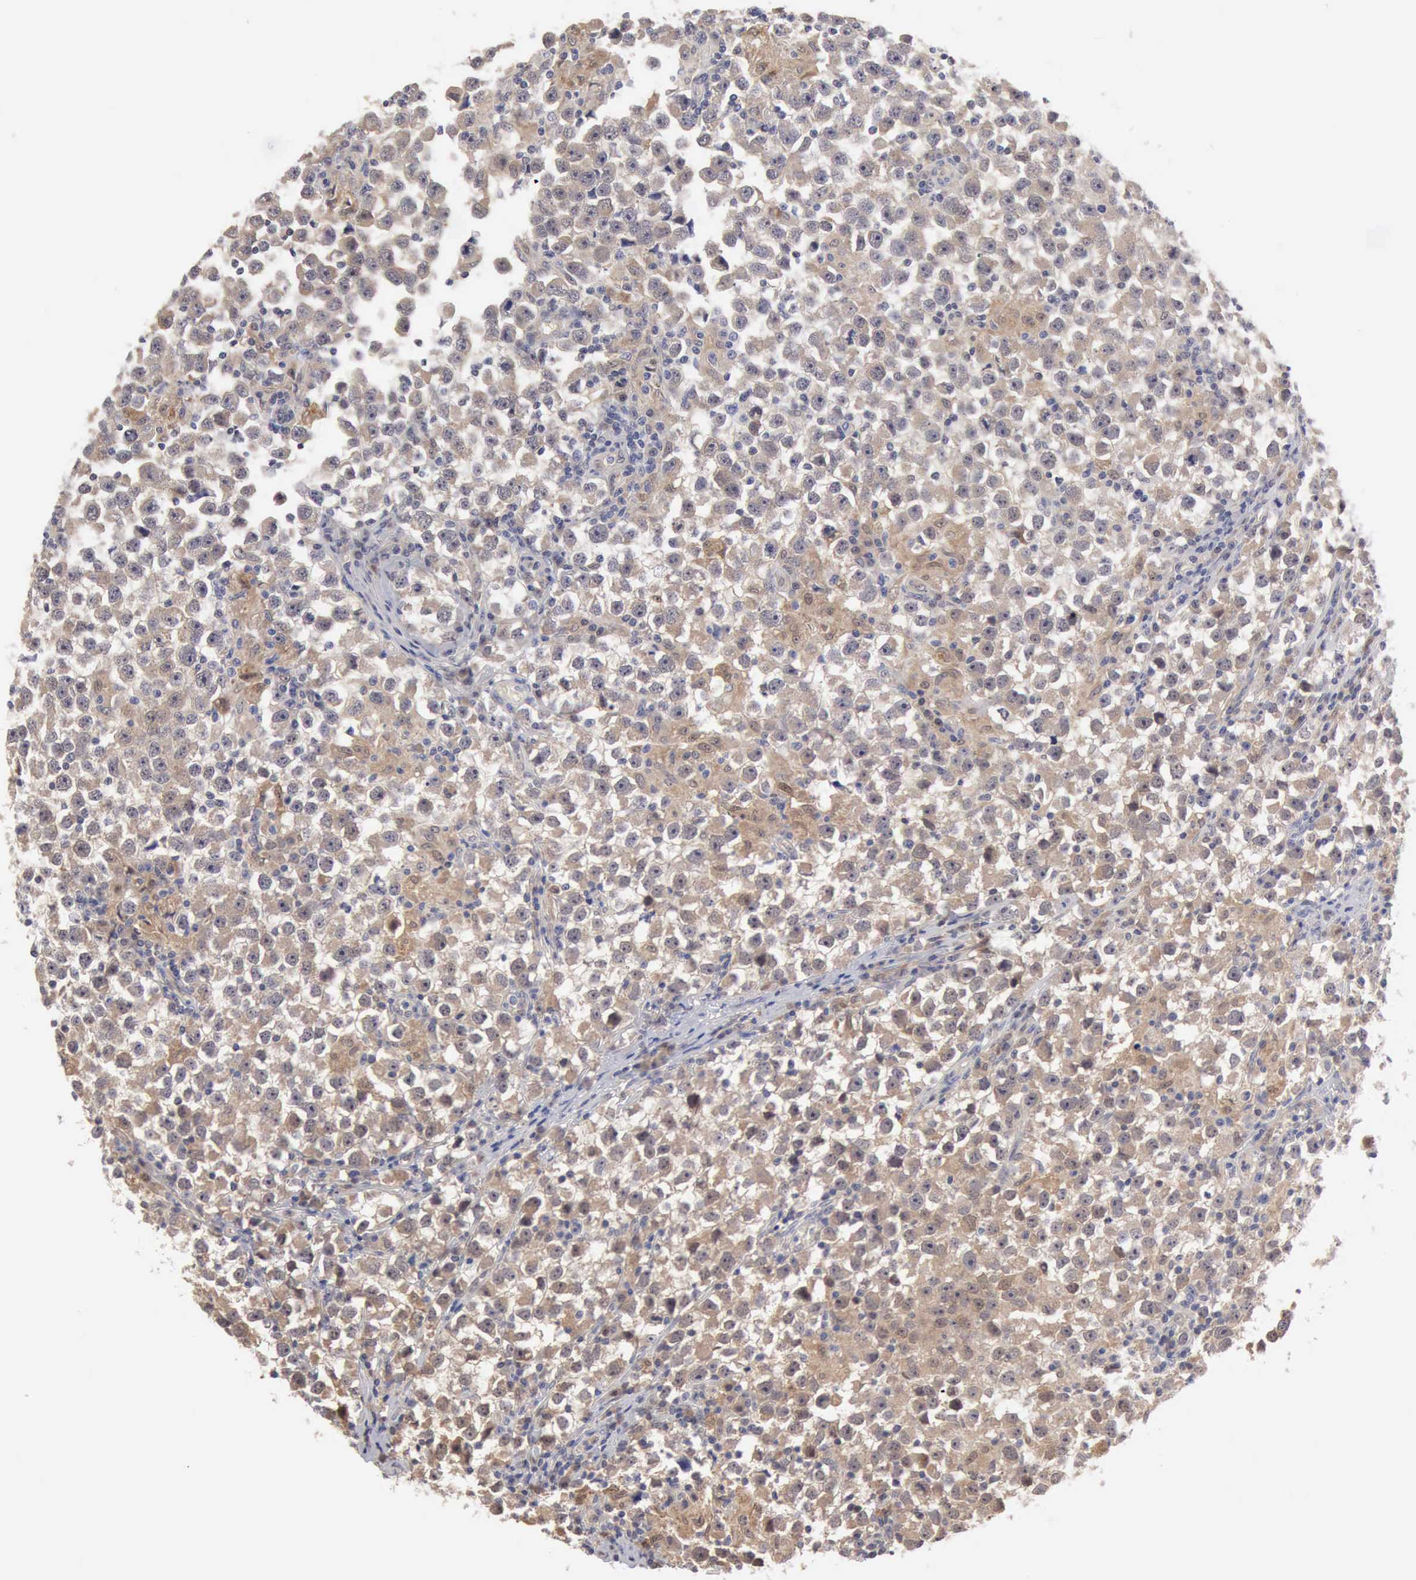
{"staining": {"intensity": "weak", "quantity": ">75%", "location": "cytoplasmic/membranous"}, "tissue": "testis cancer", "cell_type": "Tumor cells", "image_type": "cancer", "snomed": [{"axis": "morphology", "description": "Seminoma, NOS"}, {"axis": "topography", "description": "Testis"}], "caption": "Immunohistochemical staining of testis seminoma displays weak cytoplasmic/membranous protein staining in about >75% of tumor cells.", "gene": "PTGR2", "patient": {"sex": "male", "age": 33}}